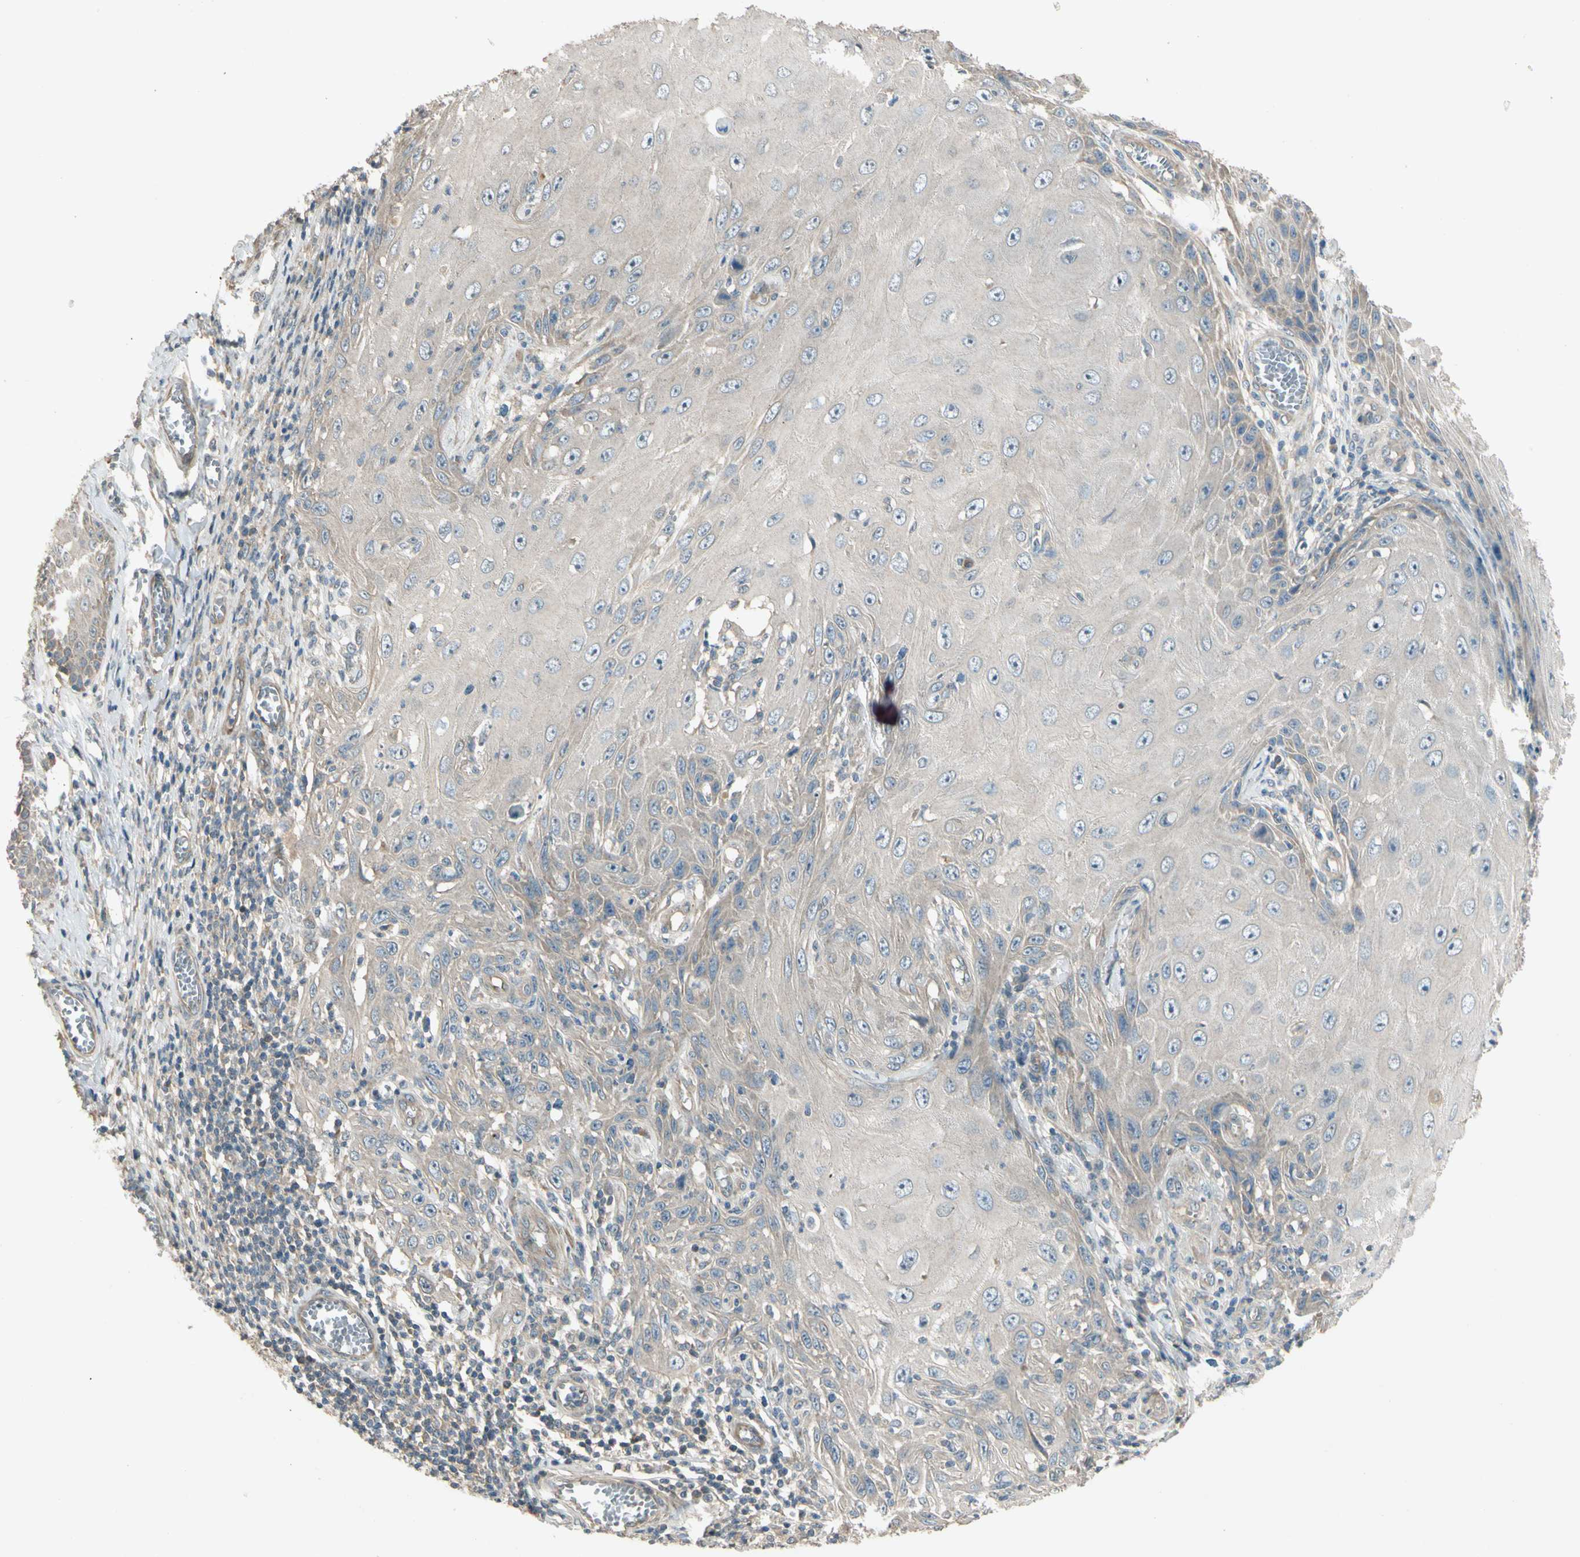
{"staining": {"intensity": "negative", "quantity": "none", "location": "none"}, "tissue": "skin cancer", "cell_type": "Tumor cells", "image_type": "cancer", "snomed": [{"axis": "morphology", "description": "Squamous cell carcinoma, NOS"}, {"axis": "topography", "description": "Skin"}], "caption": "Immunohistochemistry (IHC) micrograph of squamous cell carcinoma (skin) stained for a protein (brown), which exhibits no expression in tumor cells.", "gene": "ACVR1", "patient": {"sex": "female", "age": 73}}